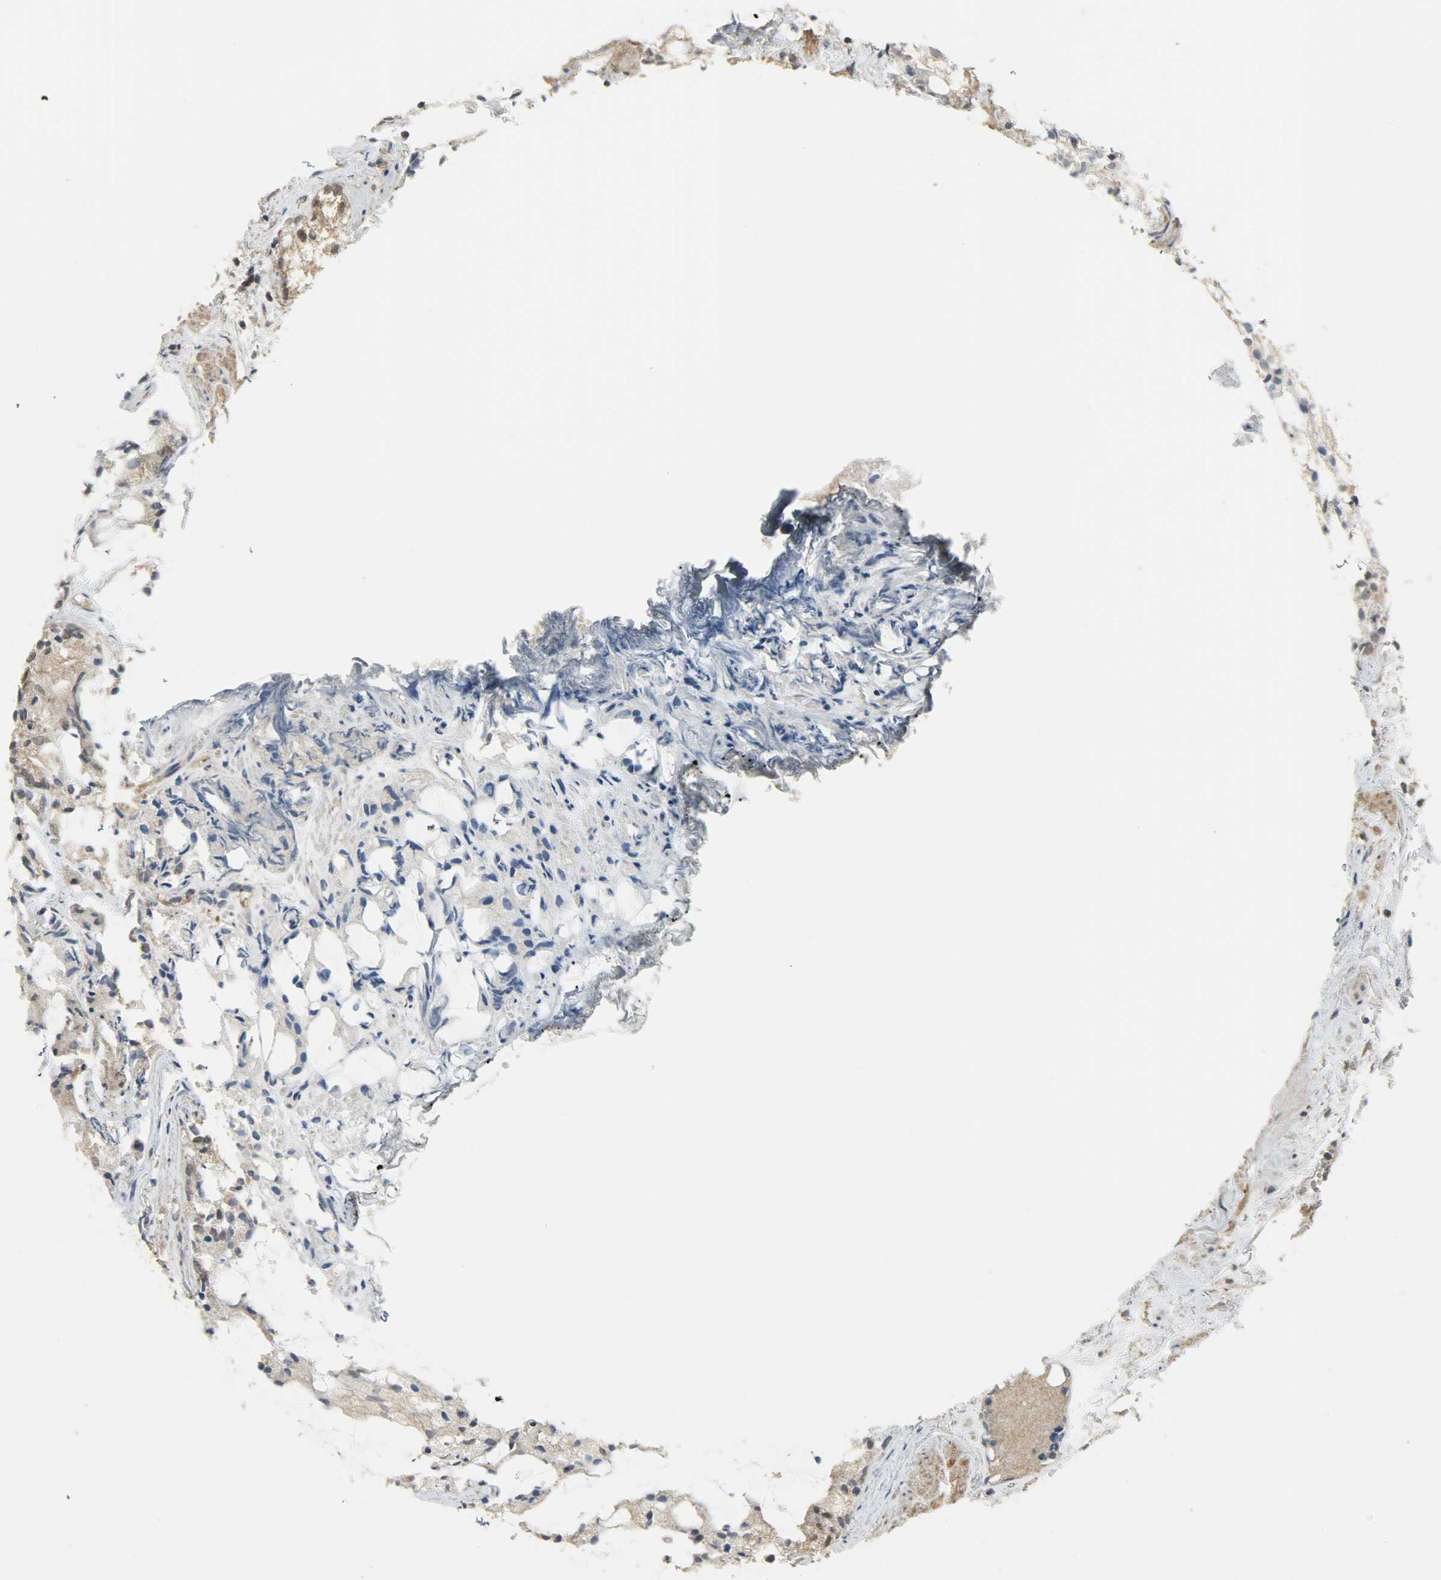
{"staining": {"intensity": "negative", "quantity": "none", "location": "none"}, "tissue": "prostate cancer", "cell_type": "Tumor cells", "image_type": "cancer", "snomed": [{"axis": "morphology", "description": "Adenocarcinoma, High grade"}, {"axis": "topography", "description": "Prostate"}], "caption": "A histopathology image of adenocarcinoma (high-grade) (prostate) stained for a protein exhibits no brown staining in tumor cells.", "gene": "LDHB", "patient": {"sex": "male", "age": 85}}